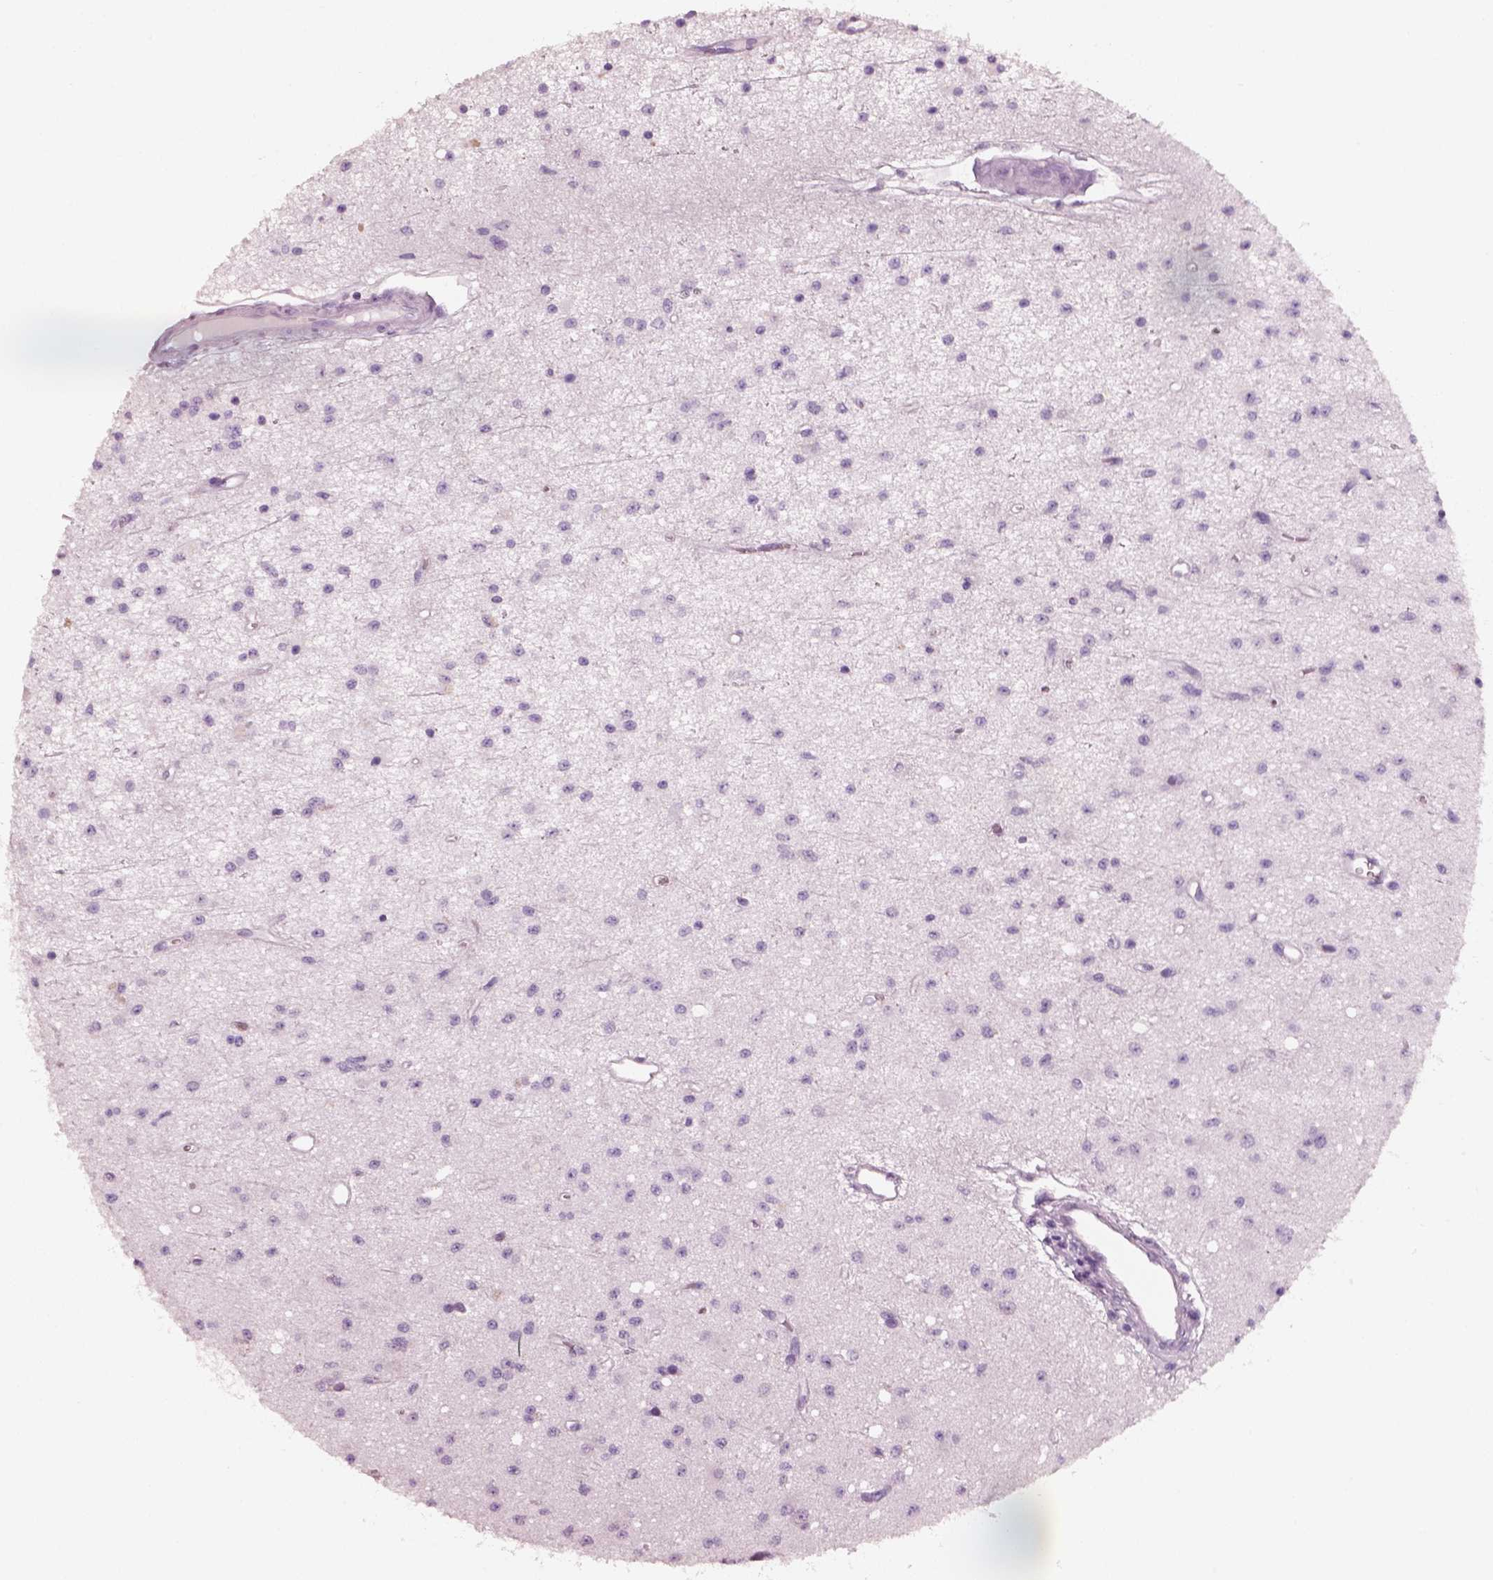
{"staining": {"intensity": "negative", "quantity": "none", "location": "none"}, "tissue": "glioma", "cell_type": "Tumor cells", "image_type": "cancer", "snomed": [{"axis": "morphology", "description": "Glioma, malignant, Low grade"}, {"axis": "topography", "description": "Brain"}], "caption": "Tumor cells show no significant protein expression in malignant glioma (low-grade).", "gene": "PNOC", "patient": {"sex": "female", "age": 45}}